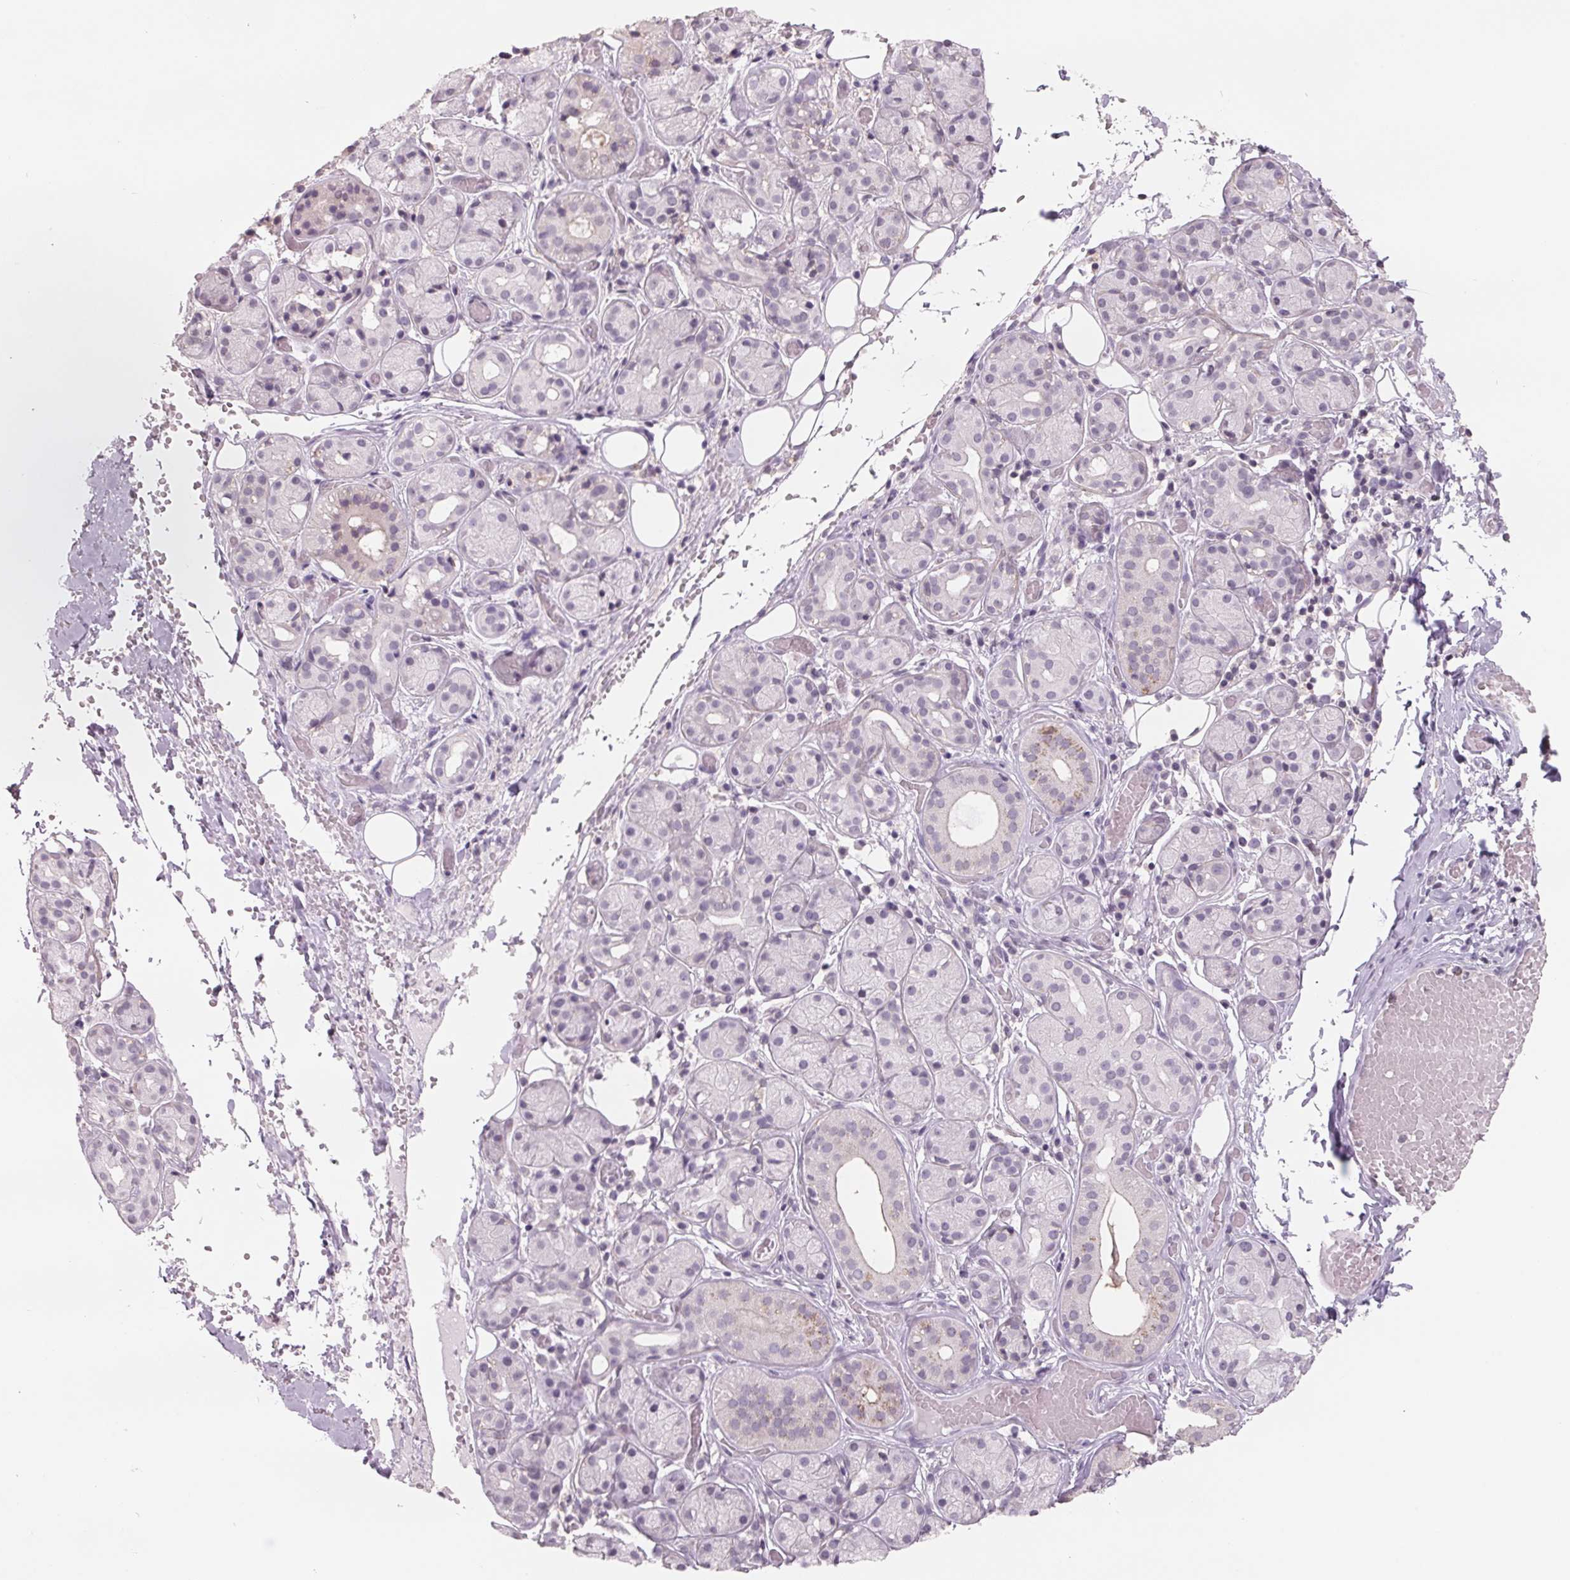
{"staining": {"intensity": "negative", "quantity": "none", "location": "none"}, "tissue": "salivary gland", "cell_type": "Glandular cells", "image_type": "normal", "snomed": [{"axis": "morphology", "description": "Normal tissue, NOS"}, {"axis": "topography", "description": "Salivary gland"}, {"axis": "topography", "description": "Peripheral nerve tissue"}], "caption": "DAB (3,3'-diaminobenzidine) immunohistochemical staining of unremarkable salivary gland shows no significant expression in glandular cells. The staining was performed using DAB to visualize the protein expression in brown, while the nuclei were stained in blue with hematoxylin (Magnification: 20x).", "gene": "FTCD", "patient": {"sex": "male", "age": 71}}